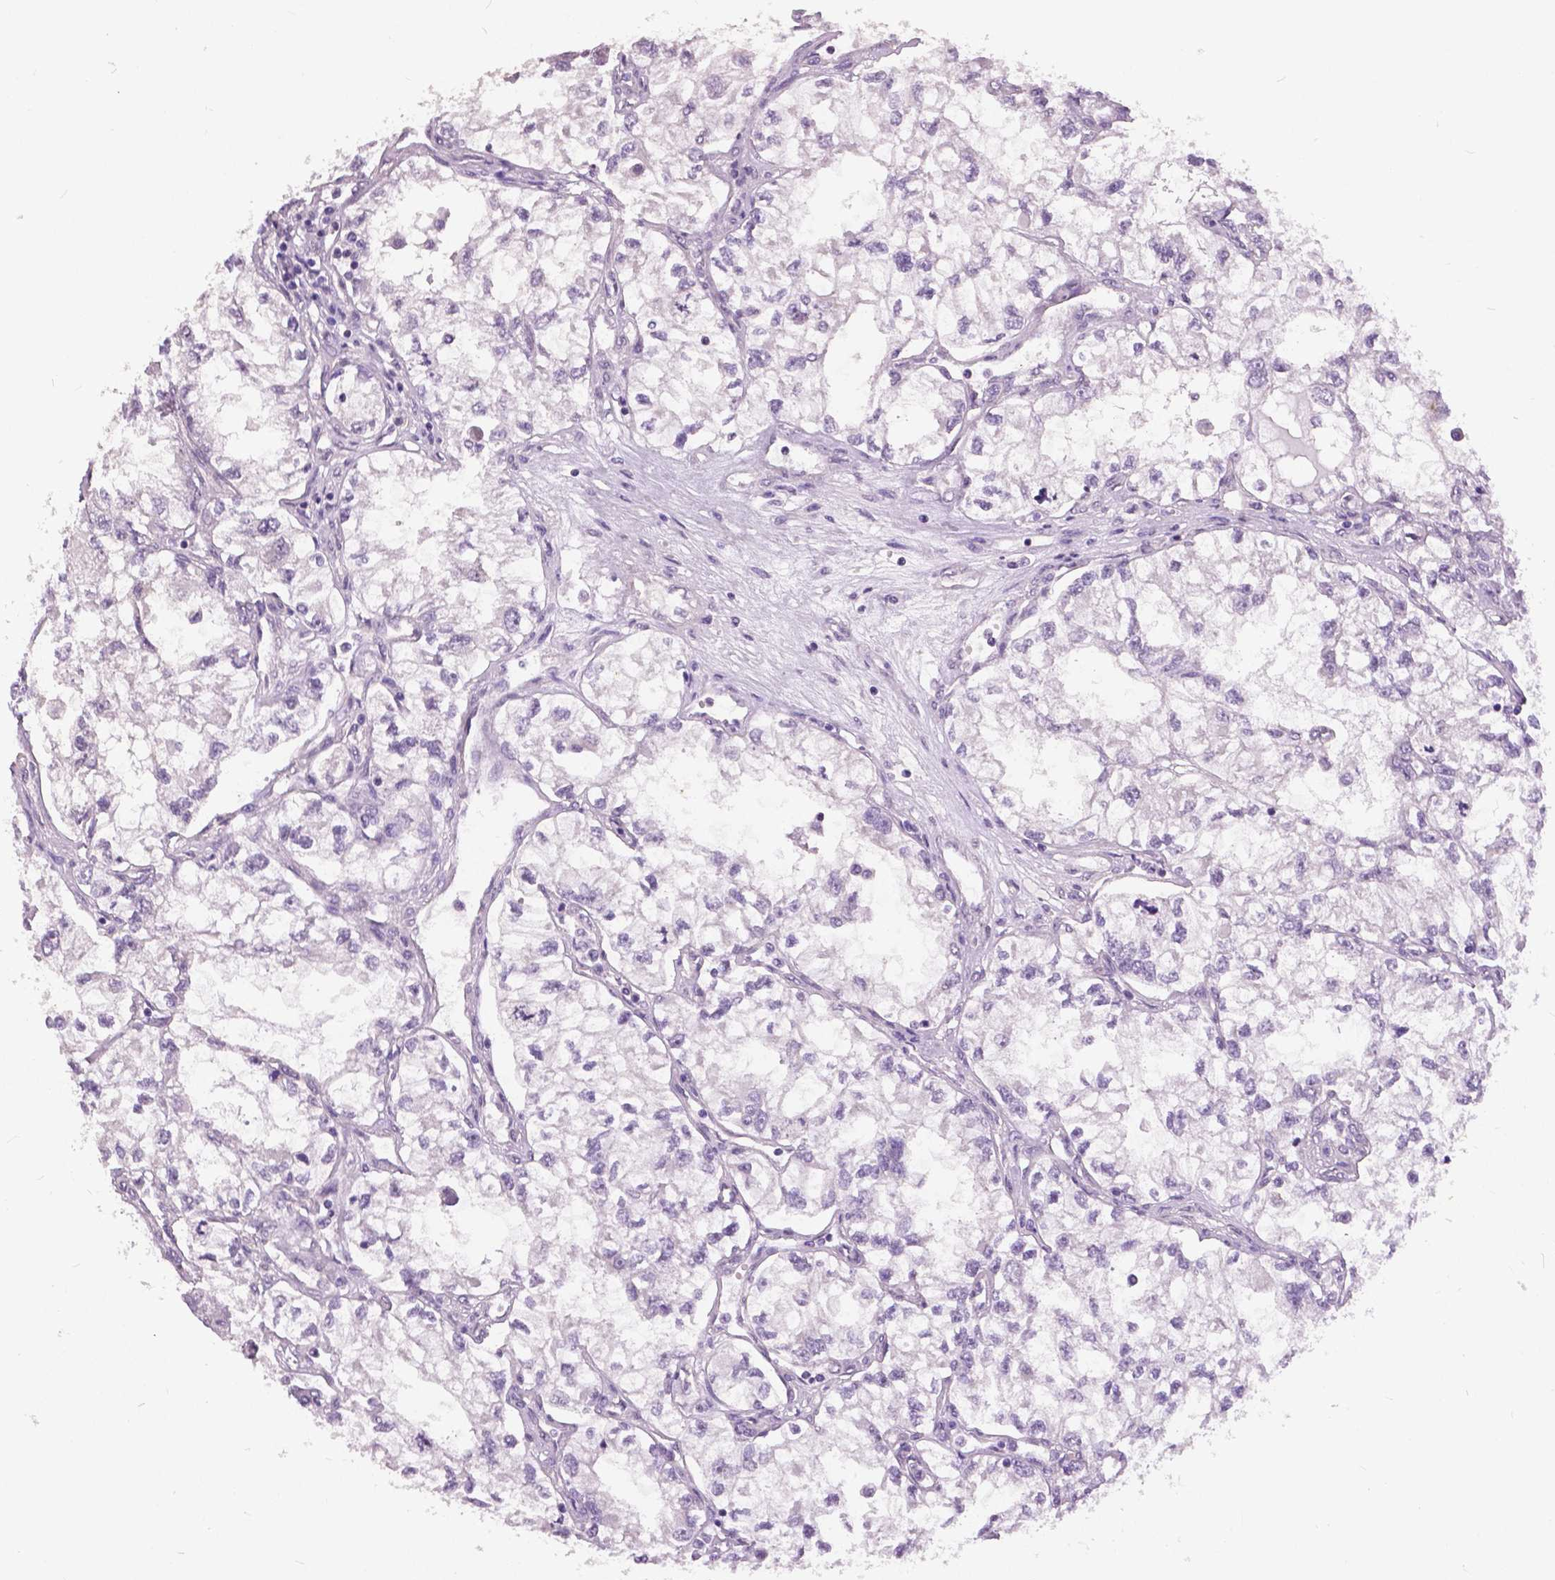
{"staining": {"intensity": "negative", "quantity": "none", "location": "none"}, "tissue": "renal cancer", "cell_type": "Tumor cells", "image_type": "cancer", "snomed": [{"axis": "morphology", "description": "Adenocarcinoma, NOS"}, {"axis": "topography", "description": "Kidney"}], "caption": "IHC of renal cancer reveals no positivity in tumor cells.", "gene": "GRIN2A", "patient": {"sex": "female", "age": 59}}